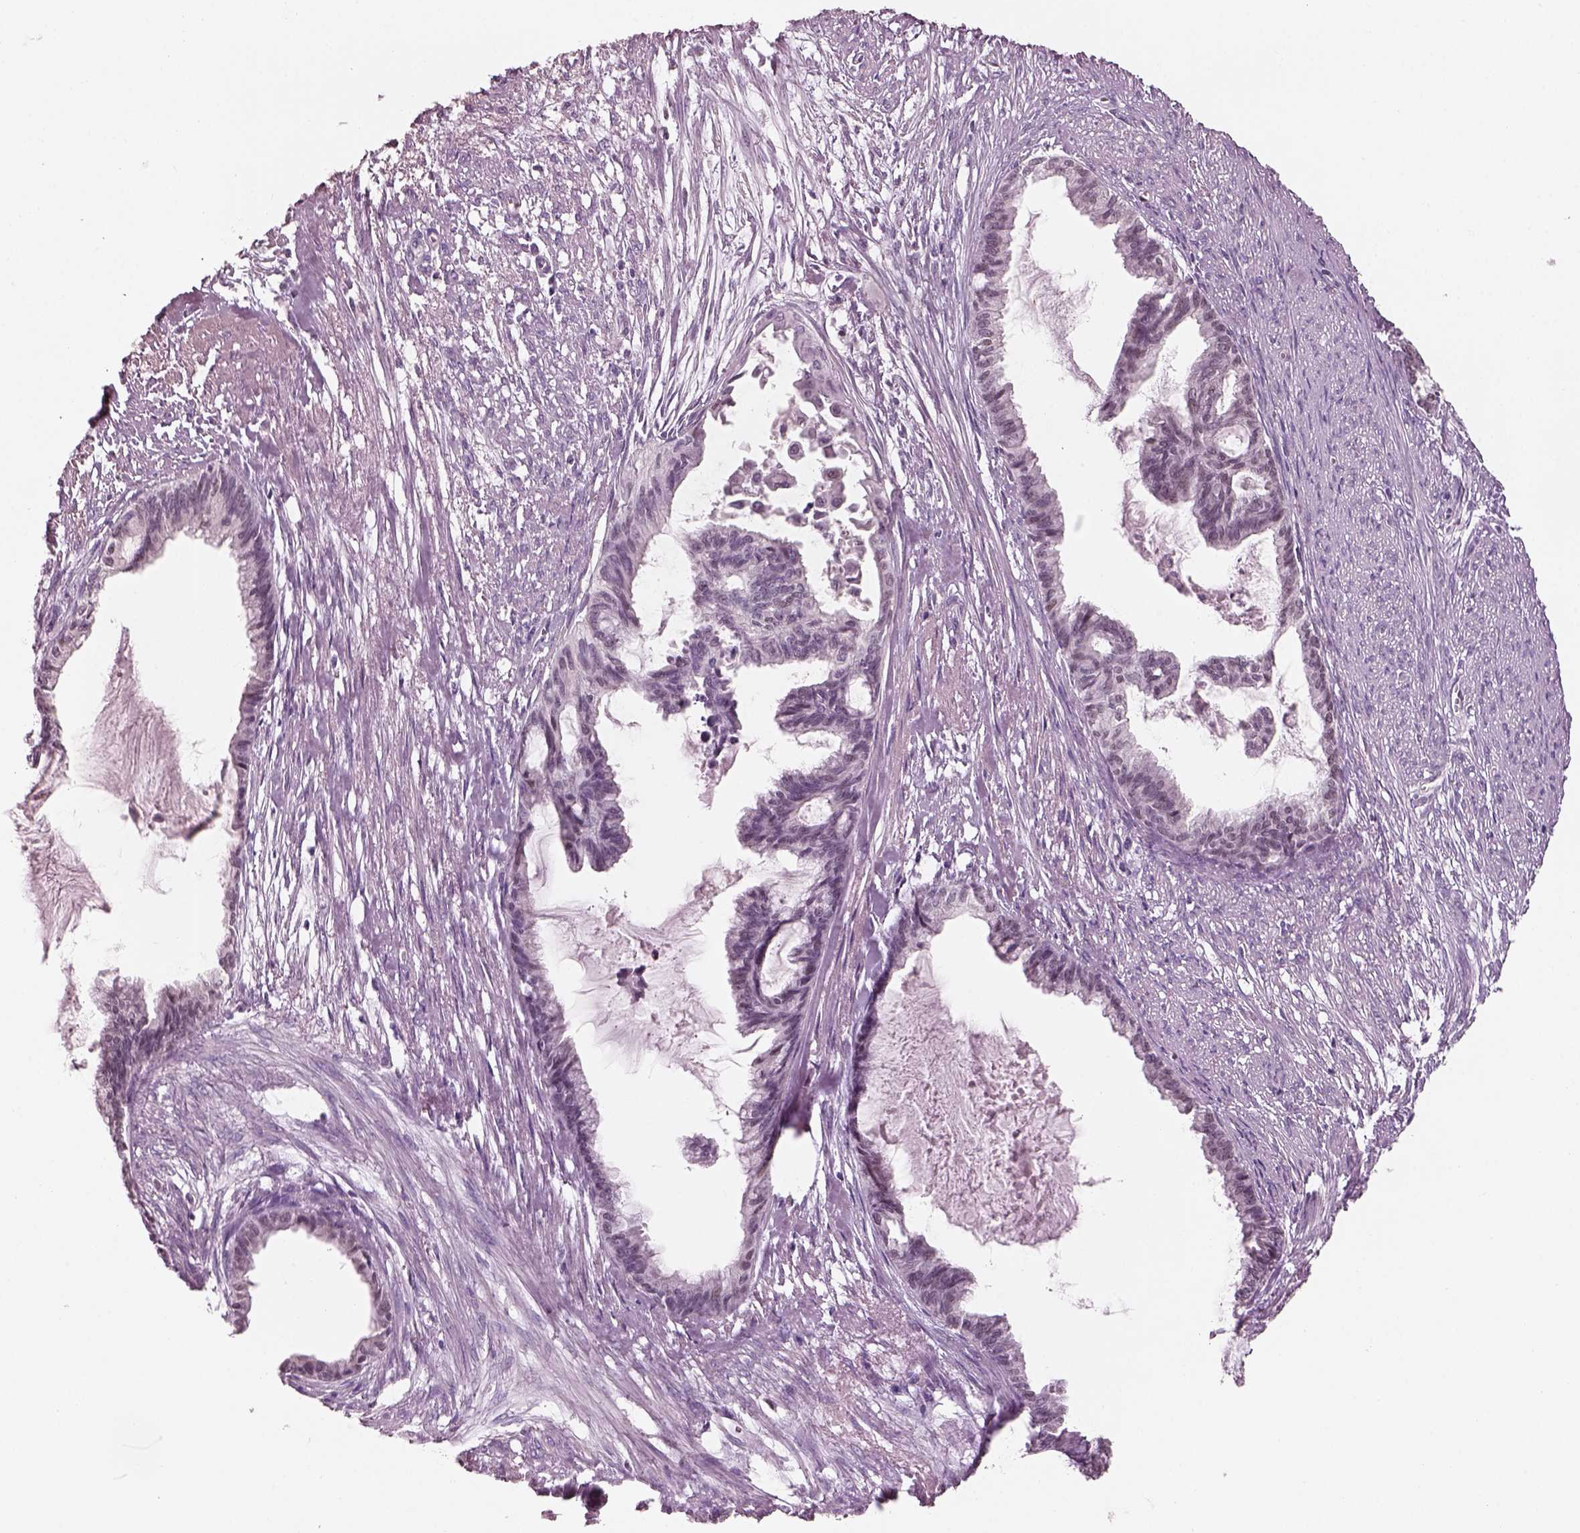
{"staining": {"intensity": "negative", "quantity": "none", "location": "none"}, "tissue": "endometrial cancer", "cell_type": "Tumor cells", "image_type": "cancer", "snomed": [{"axis": "morphology", "description": "Adenocarcinoma, NOS"}, {"axis": "topography", "description": "Endometrium"}], "caption": "This is an immunohistochemistry (IHC) photomicrograph of human endometrial cancer. There is no staining in tumor cells.", "gene": "ELSPBP1", "patient": {"sex": "female", "age": 86}}